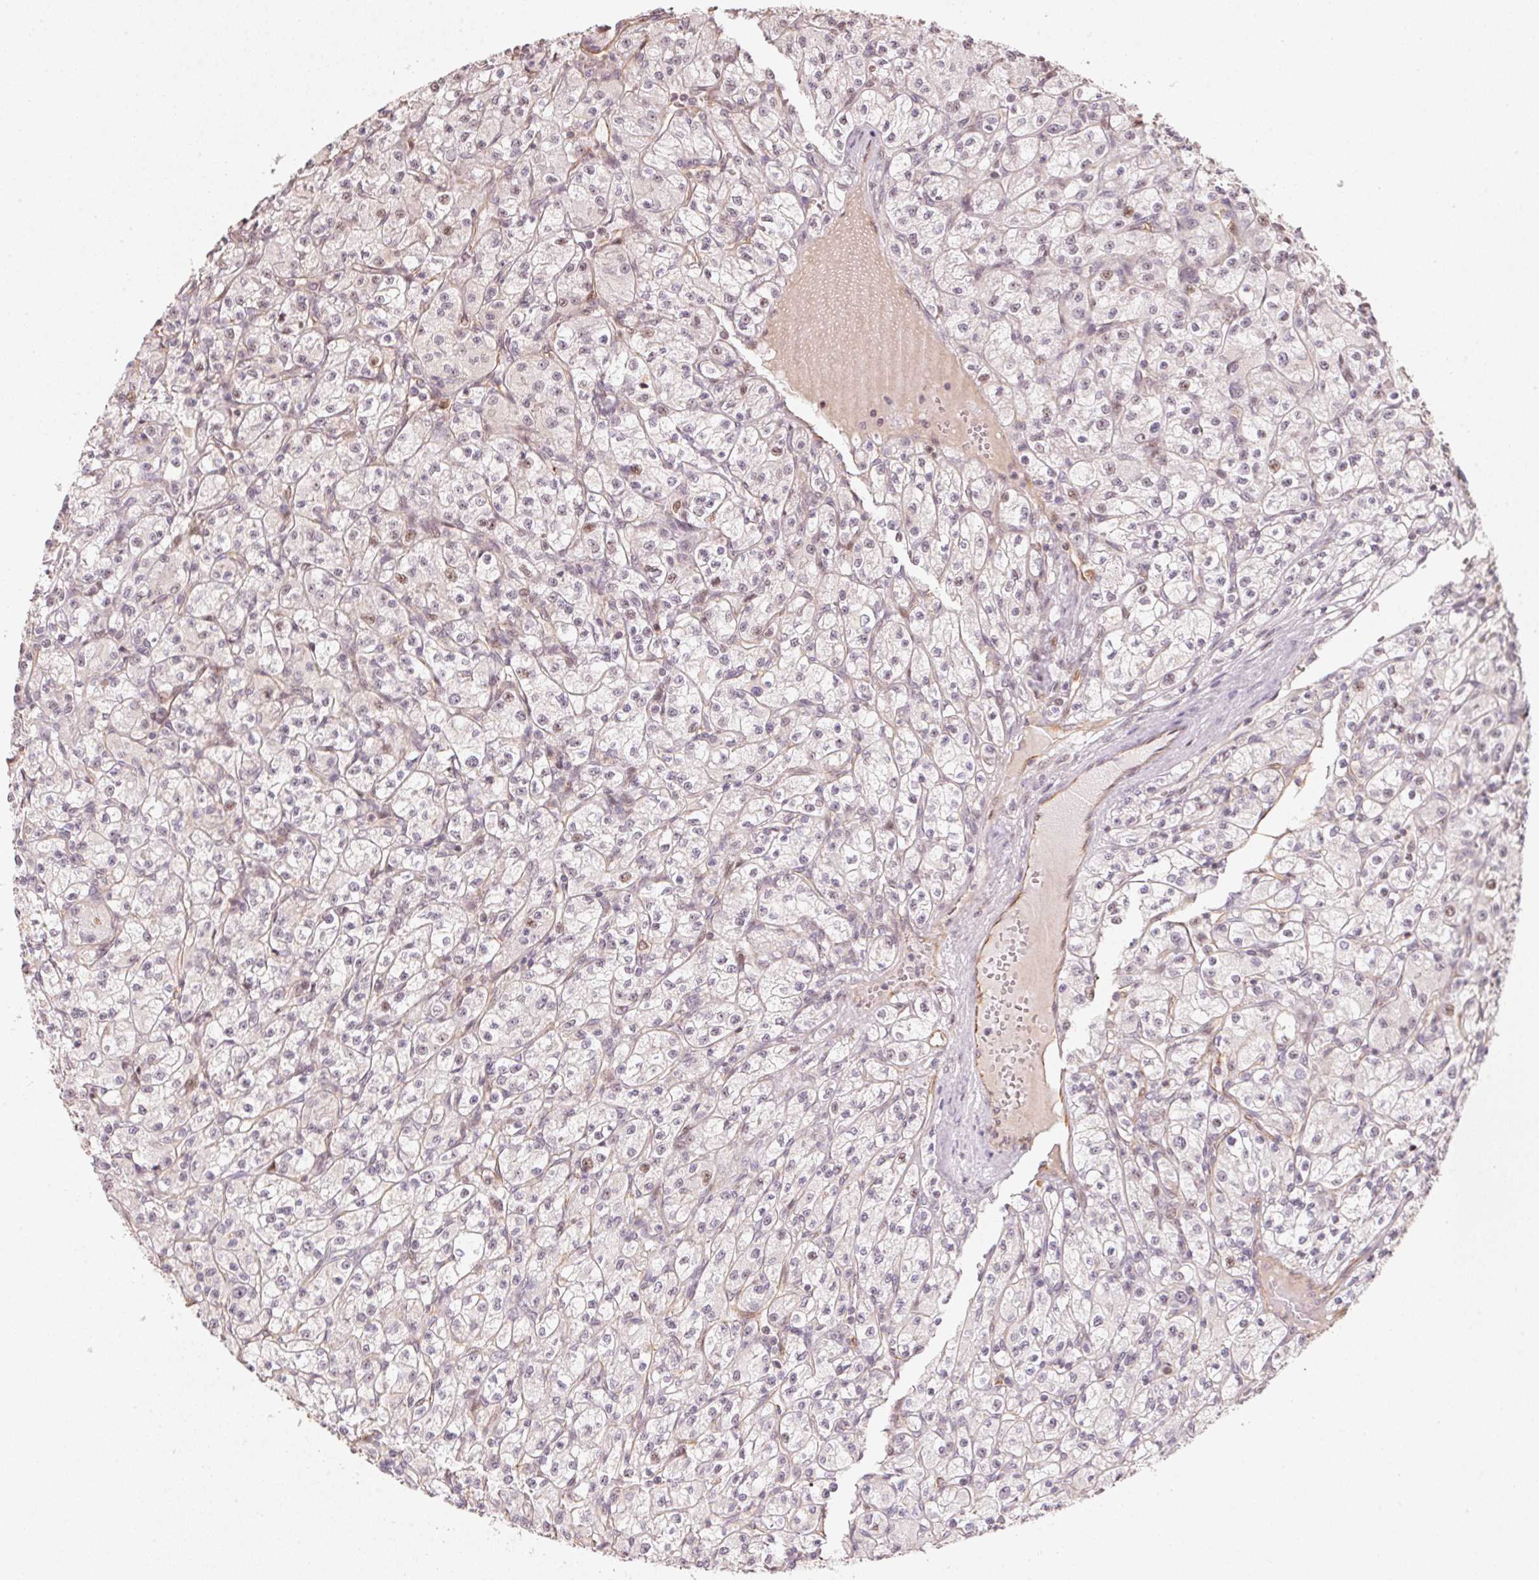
{"staining": {"intensity": "negative", "quantity": "none", "location": "none"}, "tissue": "renal cancer", "cell_type": "Tumor cells", "image_type": "cancer", "snomed": [{"axis": "morphology", "description": "Adenocarcinoma, NOS"}, {"axis": "topography", "description": "Kidney"}], "caption": "Renal adenocarcinoma was stained to show a protein in brown. There is no significant staining in tumor cells. (Brightfield microscopy of DAB (3,3'-diaminobenzidine) immunohistochemistry at high magnification).", "gene": "FOXR2", "patient": {"sex": "female", "age": 70}}